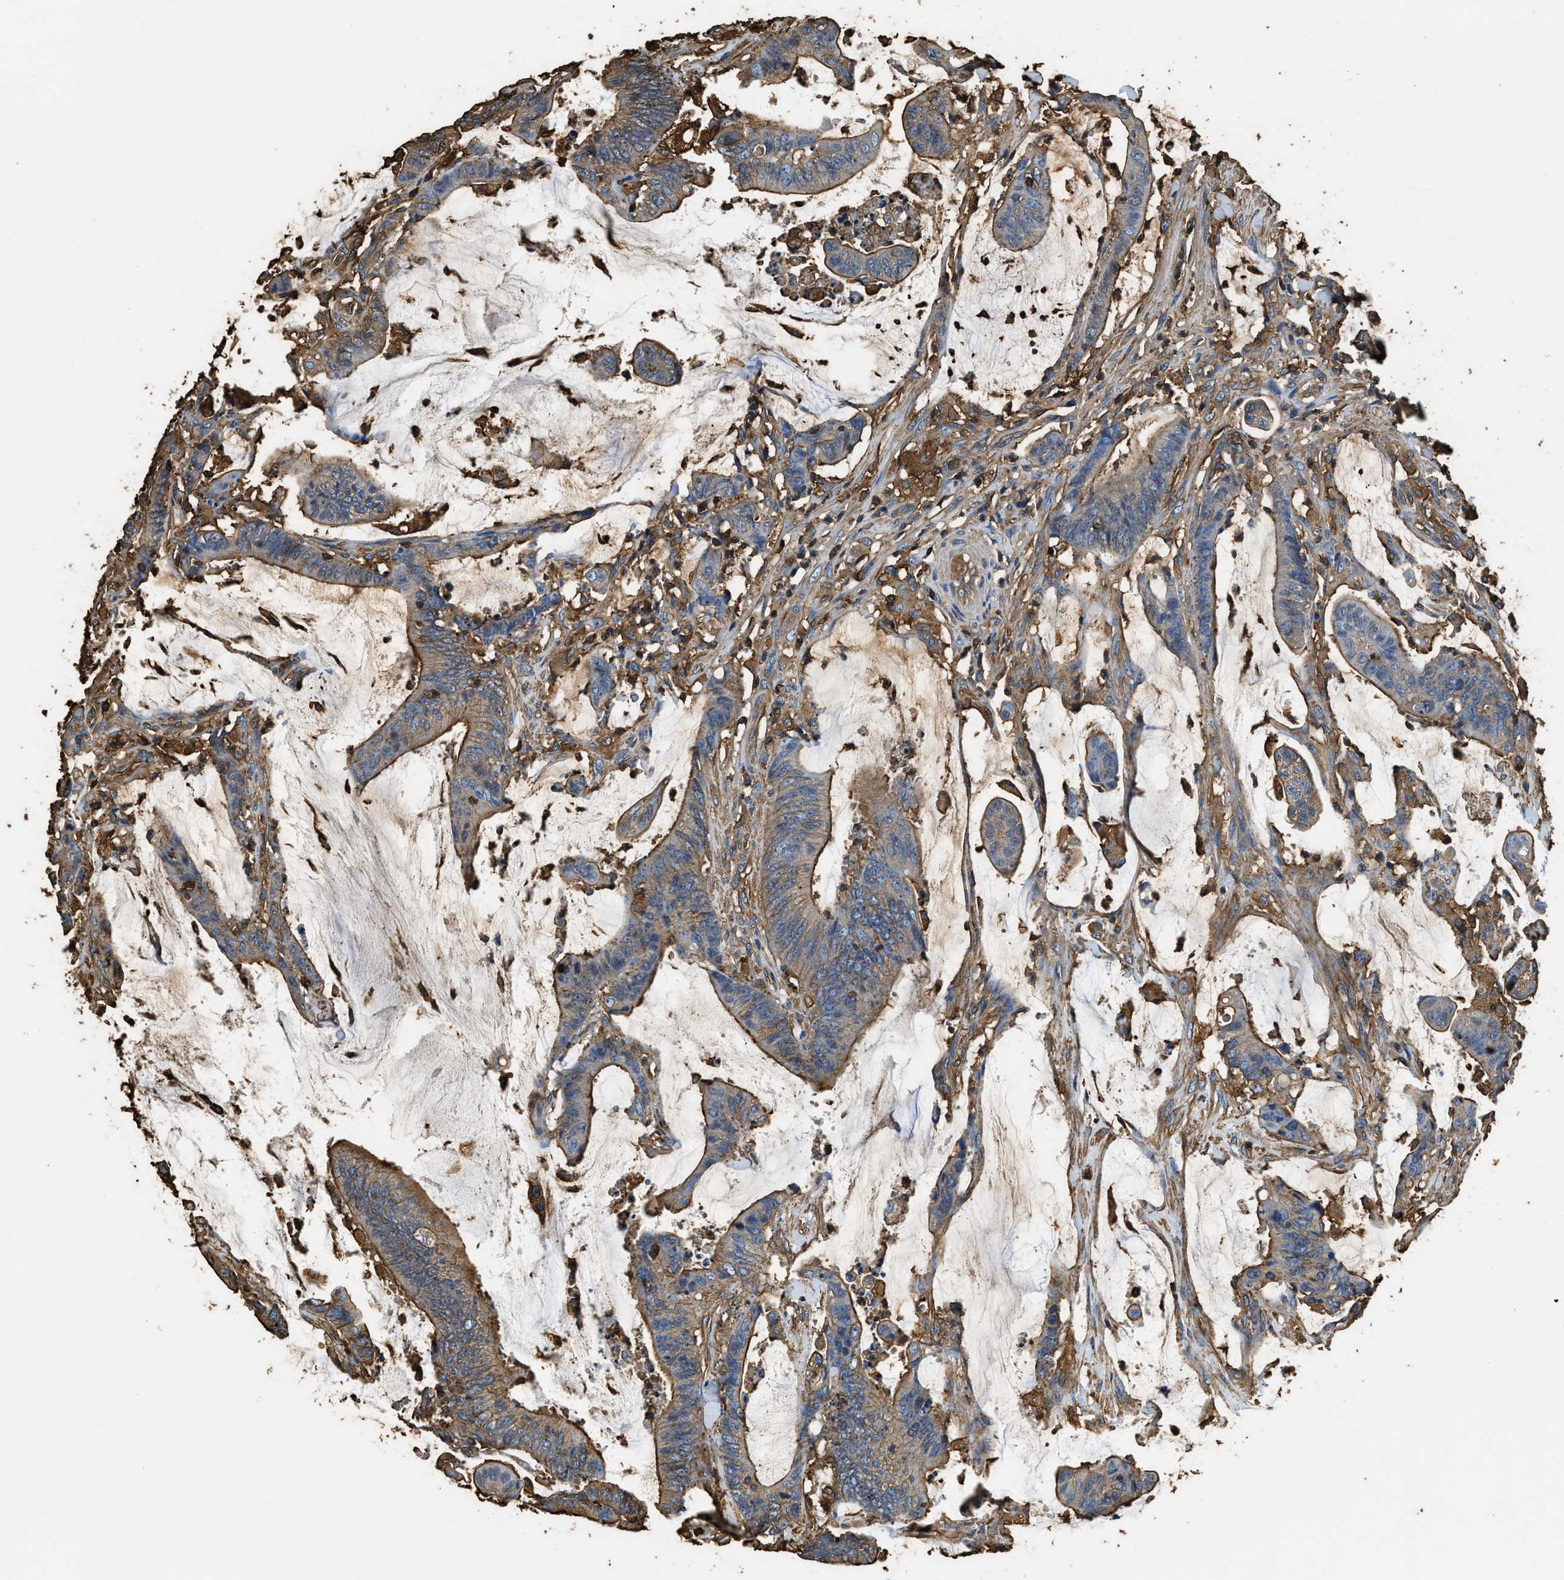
{"staining": {"intensity": "moderate", "quantity": ">75%", "location": "cytoplasmic/membranous"}, "tissue": "colorectal cancer", "cell_type": "Tumor cells", "image_type": "cancer", "snomed": [{"axis": "morphology", "description": "Adenocarcinoma, NOS"}, {"axis": "topography", "description": "Rectum"}], "caption": "Colorectal adenocarcinoma stained for a protein exhibits moderate cytoplasmic/membranous positivity in tumor cells.", "gene": "ACCS", "patient": {"sex": "female", "age": 66}}